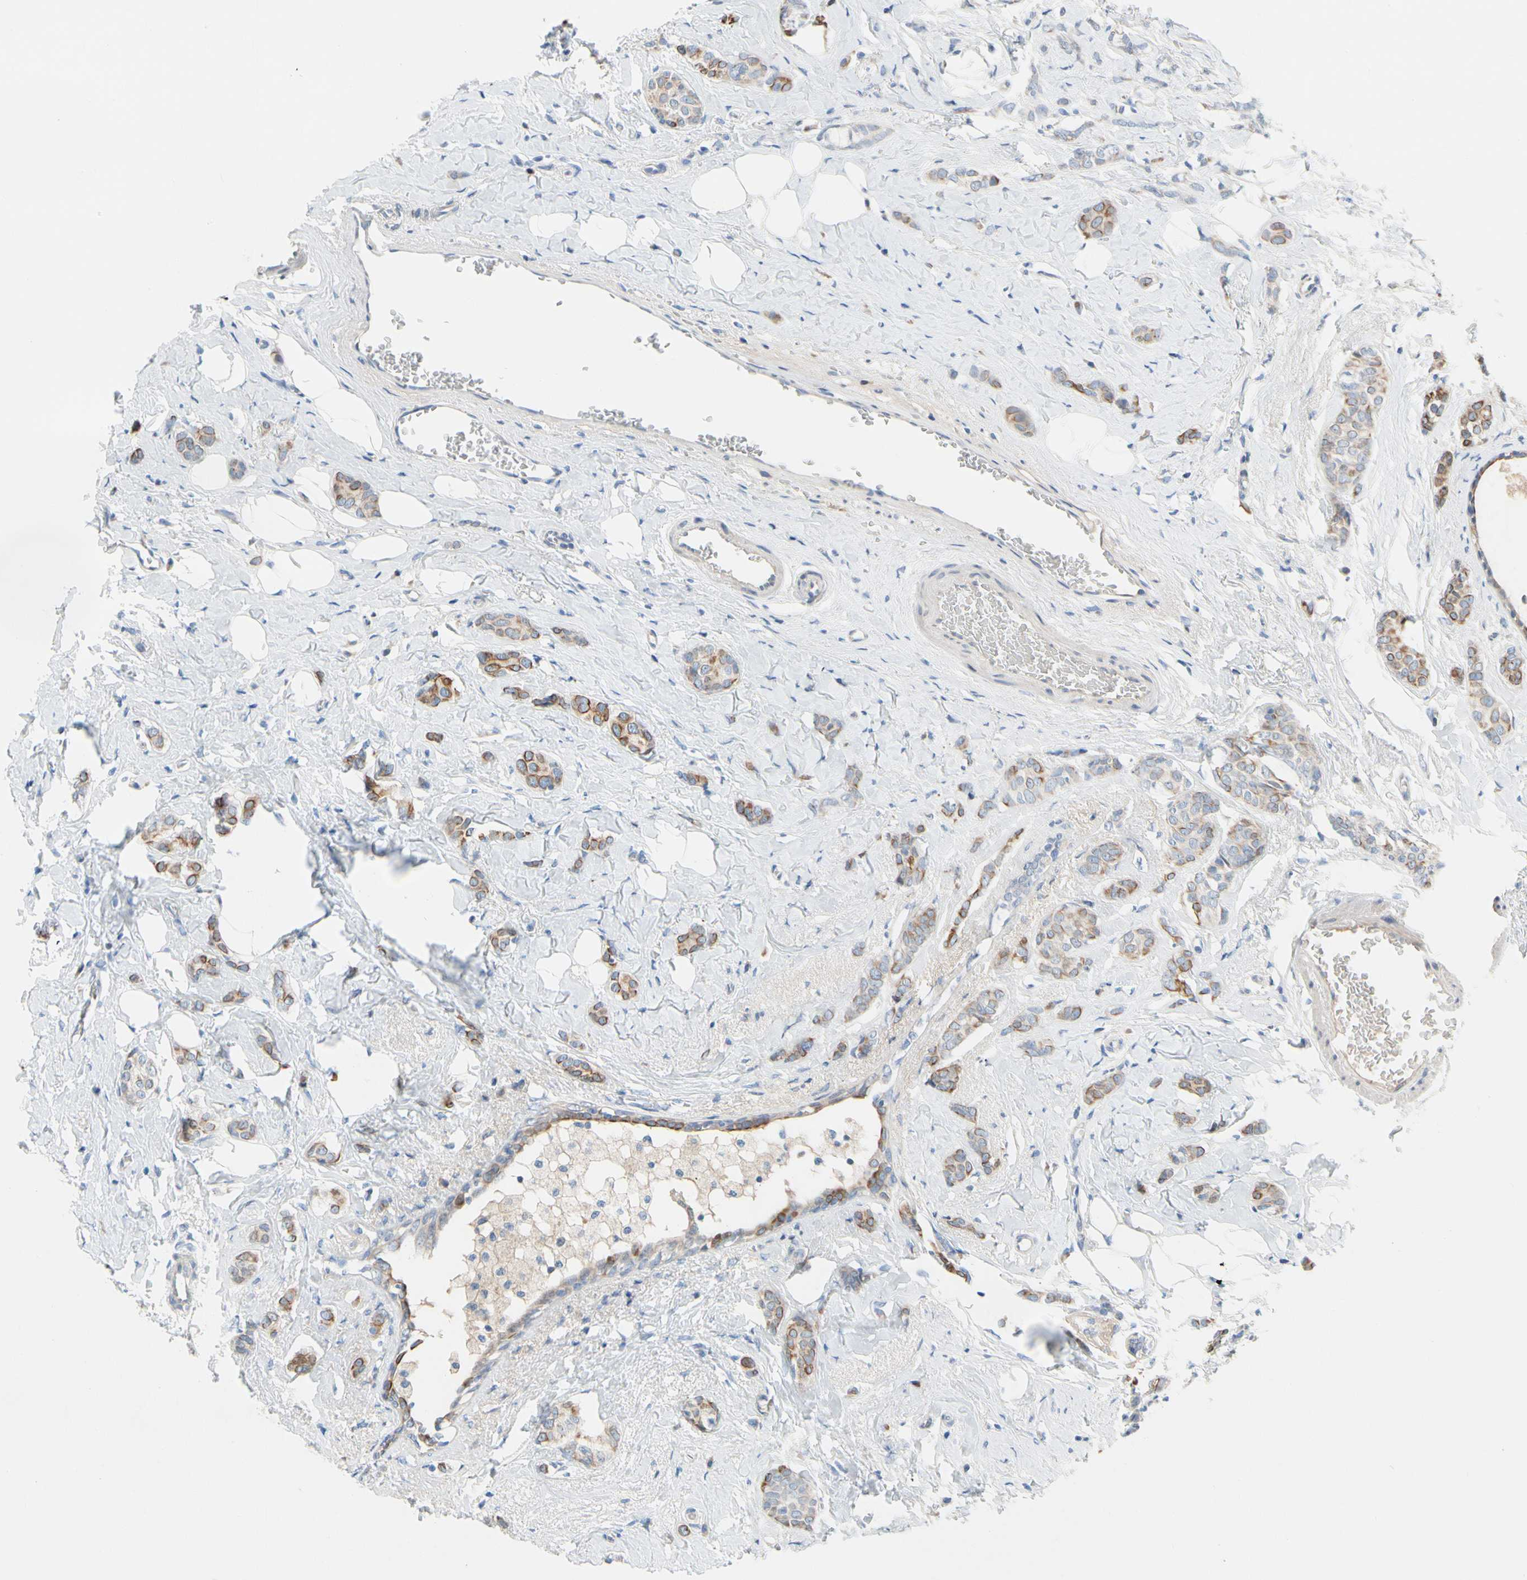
{"staining": {"intensity": "moderate", "quantity": ">75%", "location": "cytoplasmic/membranous"}, "tissue": "breast cancer", "cell_type": "Tumor cells", "image_type": "cancer", "snomed": [{"axis": "morphology", "description": "Lobular carcinoma"}, {"axis": "topography", "description": "Breast"}], "caption": "Lobular carcinoma (breast) was stained to show a protein in brown. There is medium levels of moderate cytoplasmic/membranous positivity in approximately >75% of tumor cells.", "gene": "ZNF132", "patient": {"sex": "female", "age": 60}}